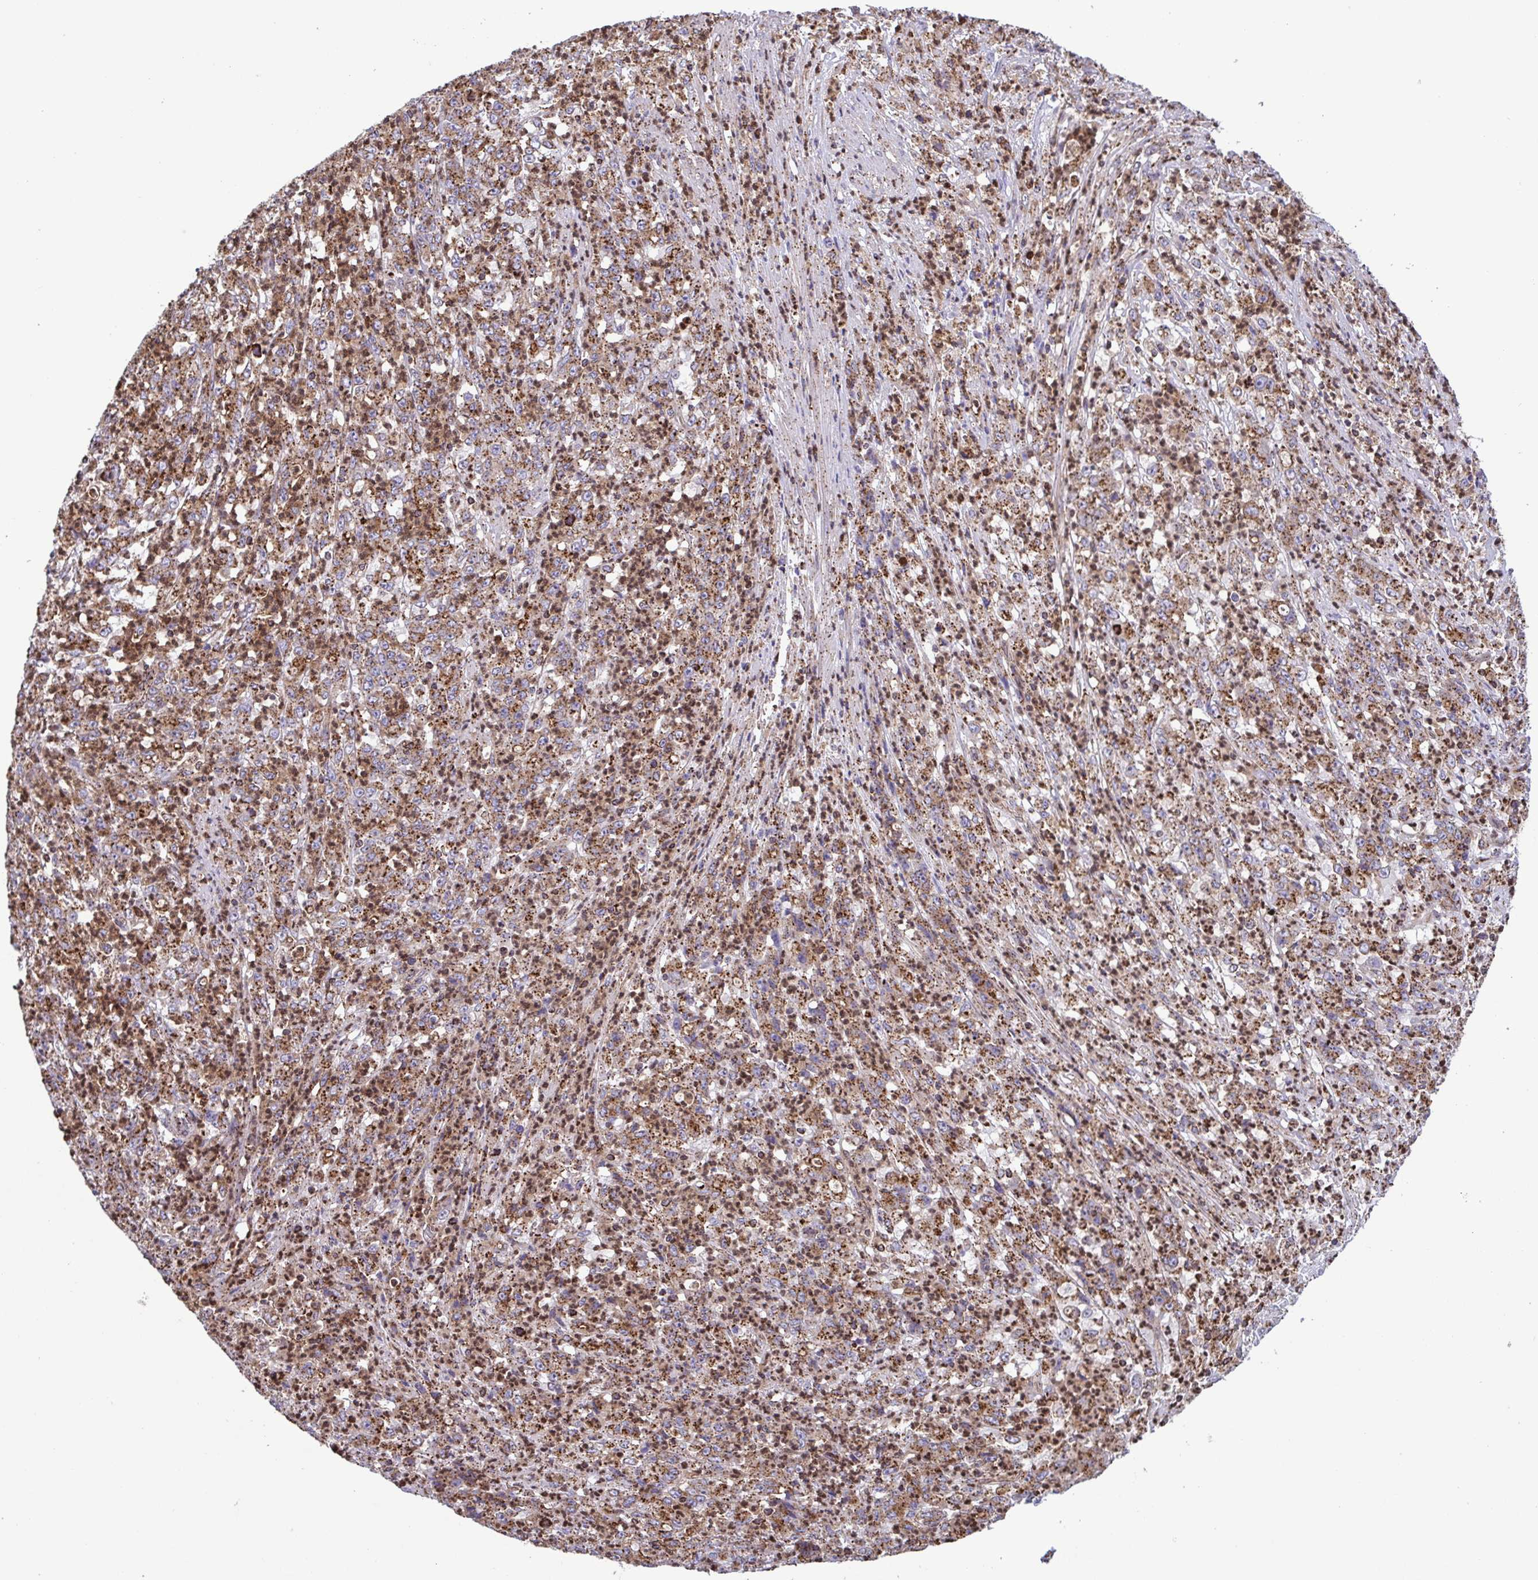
{"staining": {"intensity": "moderate", "quantity": ">75%", "location": "cytoplasmic/membranous"}, "tissue": "stomach cancer", "cell_type": "Tumor cells", "image_type": "cancer", "snomed": [{"axis": "morphology", "description": "Adenocarcinoma, NOS"}, {"axis": "topography", "description": "Stomach, lower"}], "caption": "Immunohistochemical staining of stomach adenocarcinoma displays moderate cytoplasmic/membranous protein expression in approximately >75% of tumor cells. Using DAB (brown) and hematoxylin (blue) stains, captured at high magnification using brightfield microscopy.", "gene": "CHMP1B", "patient": {"sex": "female", "age": 71}}